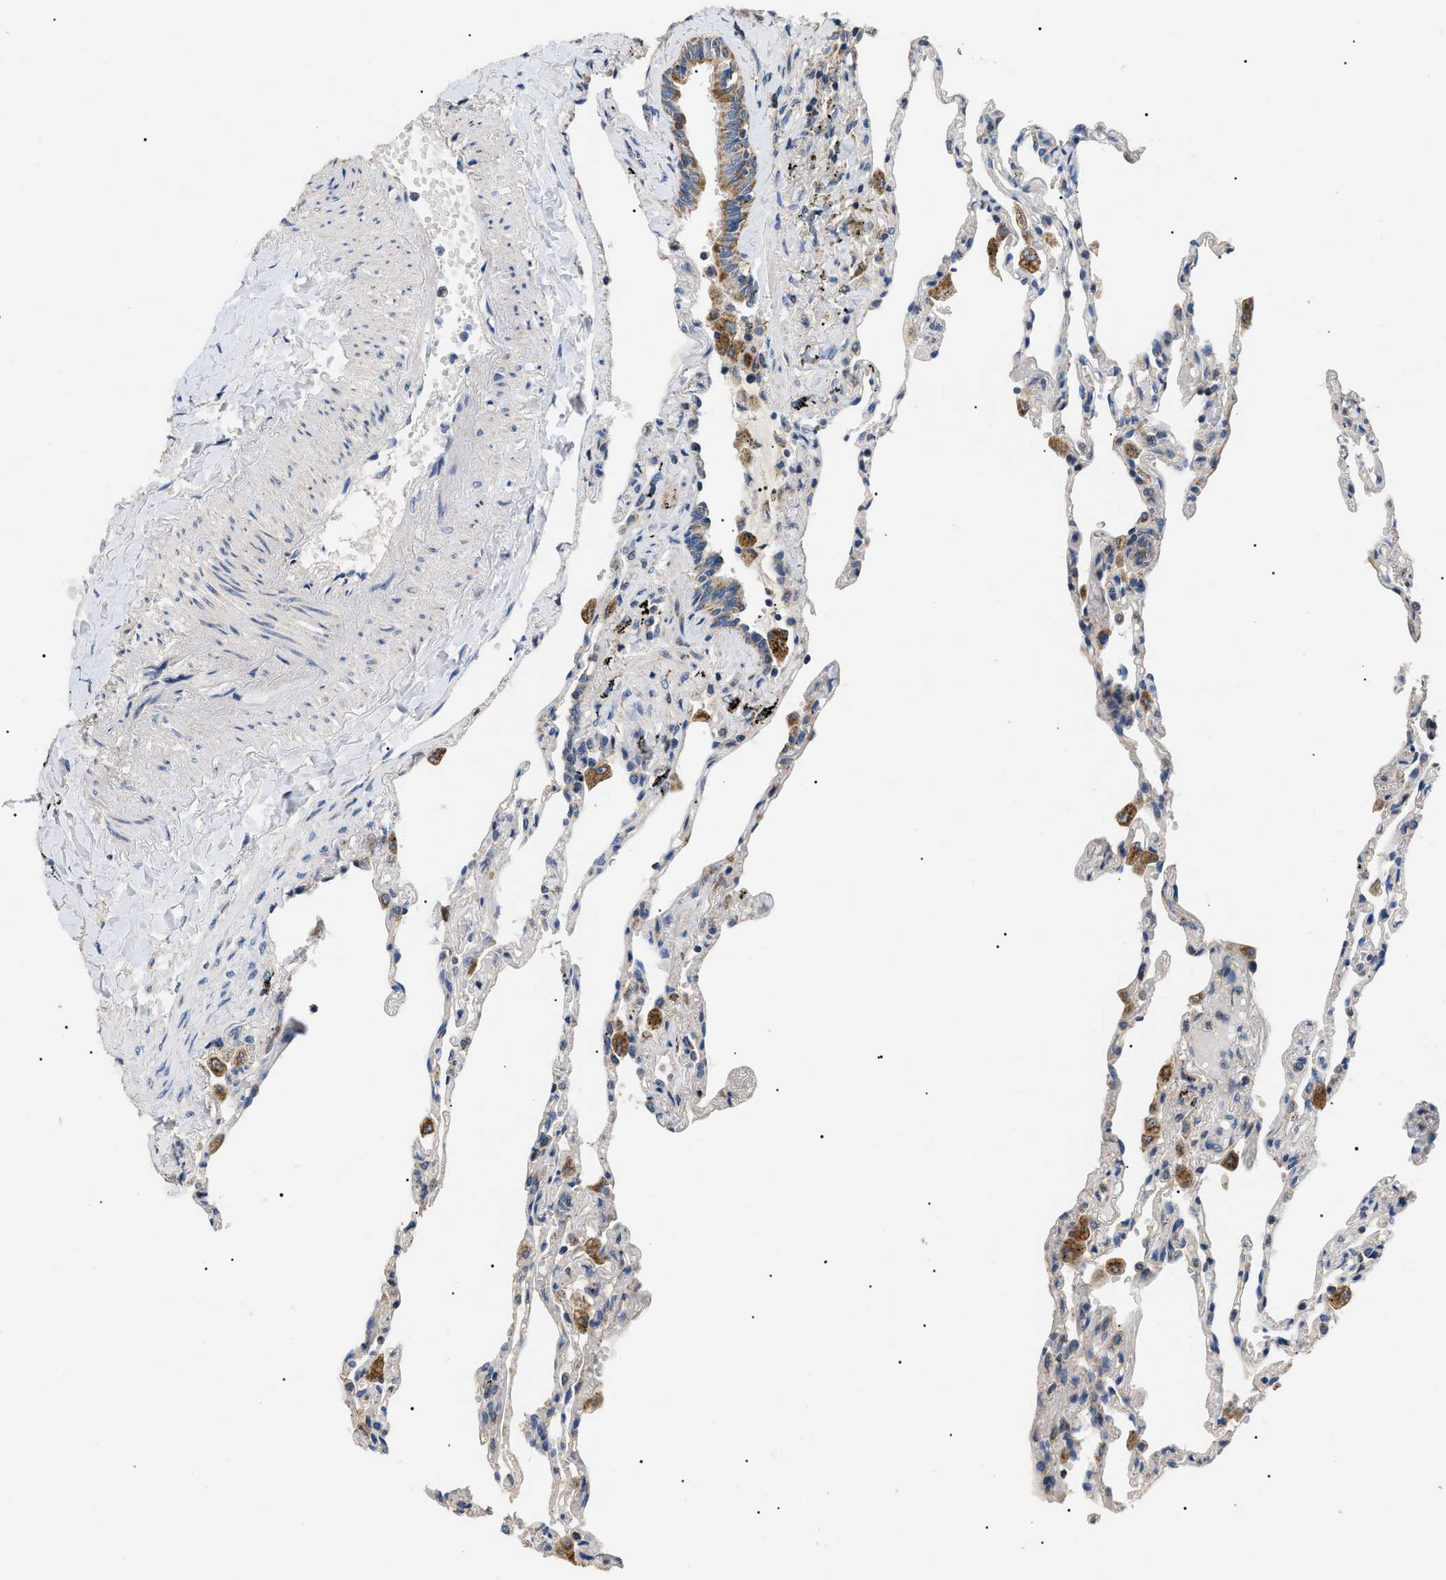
{"staining": {"intensity": "negative", "quantity": "none", "location": "none"}, "tissue": "lung", "cell_type": "Alveolar cells", "image_type": "normal", "snomed": [{"axis": "morphology", "description": "Normal tissue, NOS"}, {"axis": "topography", "description": "Lung"}], "caption": "IHC micrograph of normal lung stained for a protein (brown), which reveals no expression in alveolar cells. (Stains: DAB immunohistochemistry (IHC) with hematoxylin counter stain, Microscopy: brightfield microscopy at high magnification).", "gene": "TOMM6", "patient": {"sex": "male", "age": 59}}